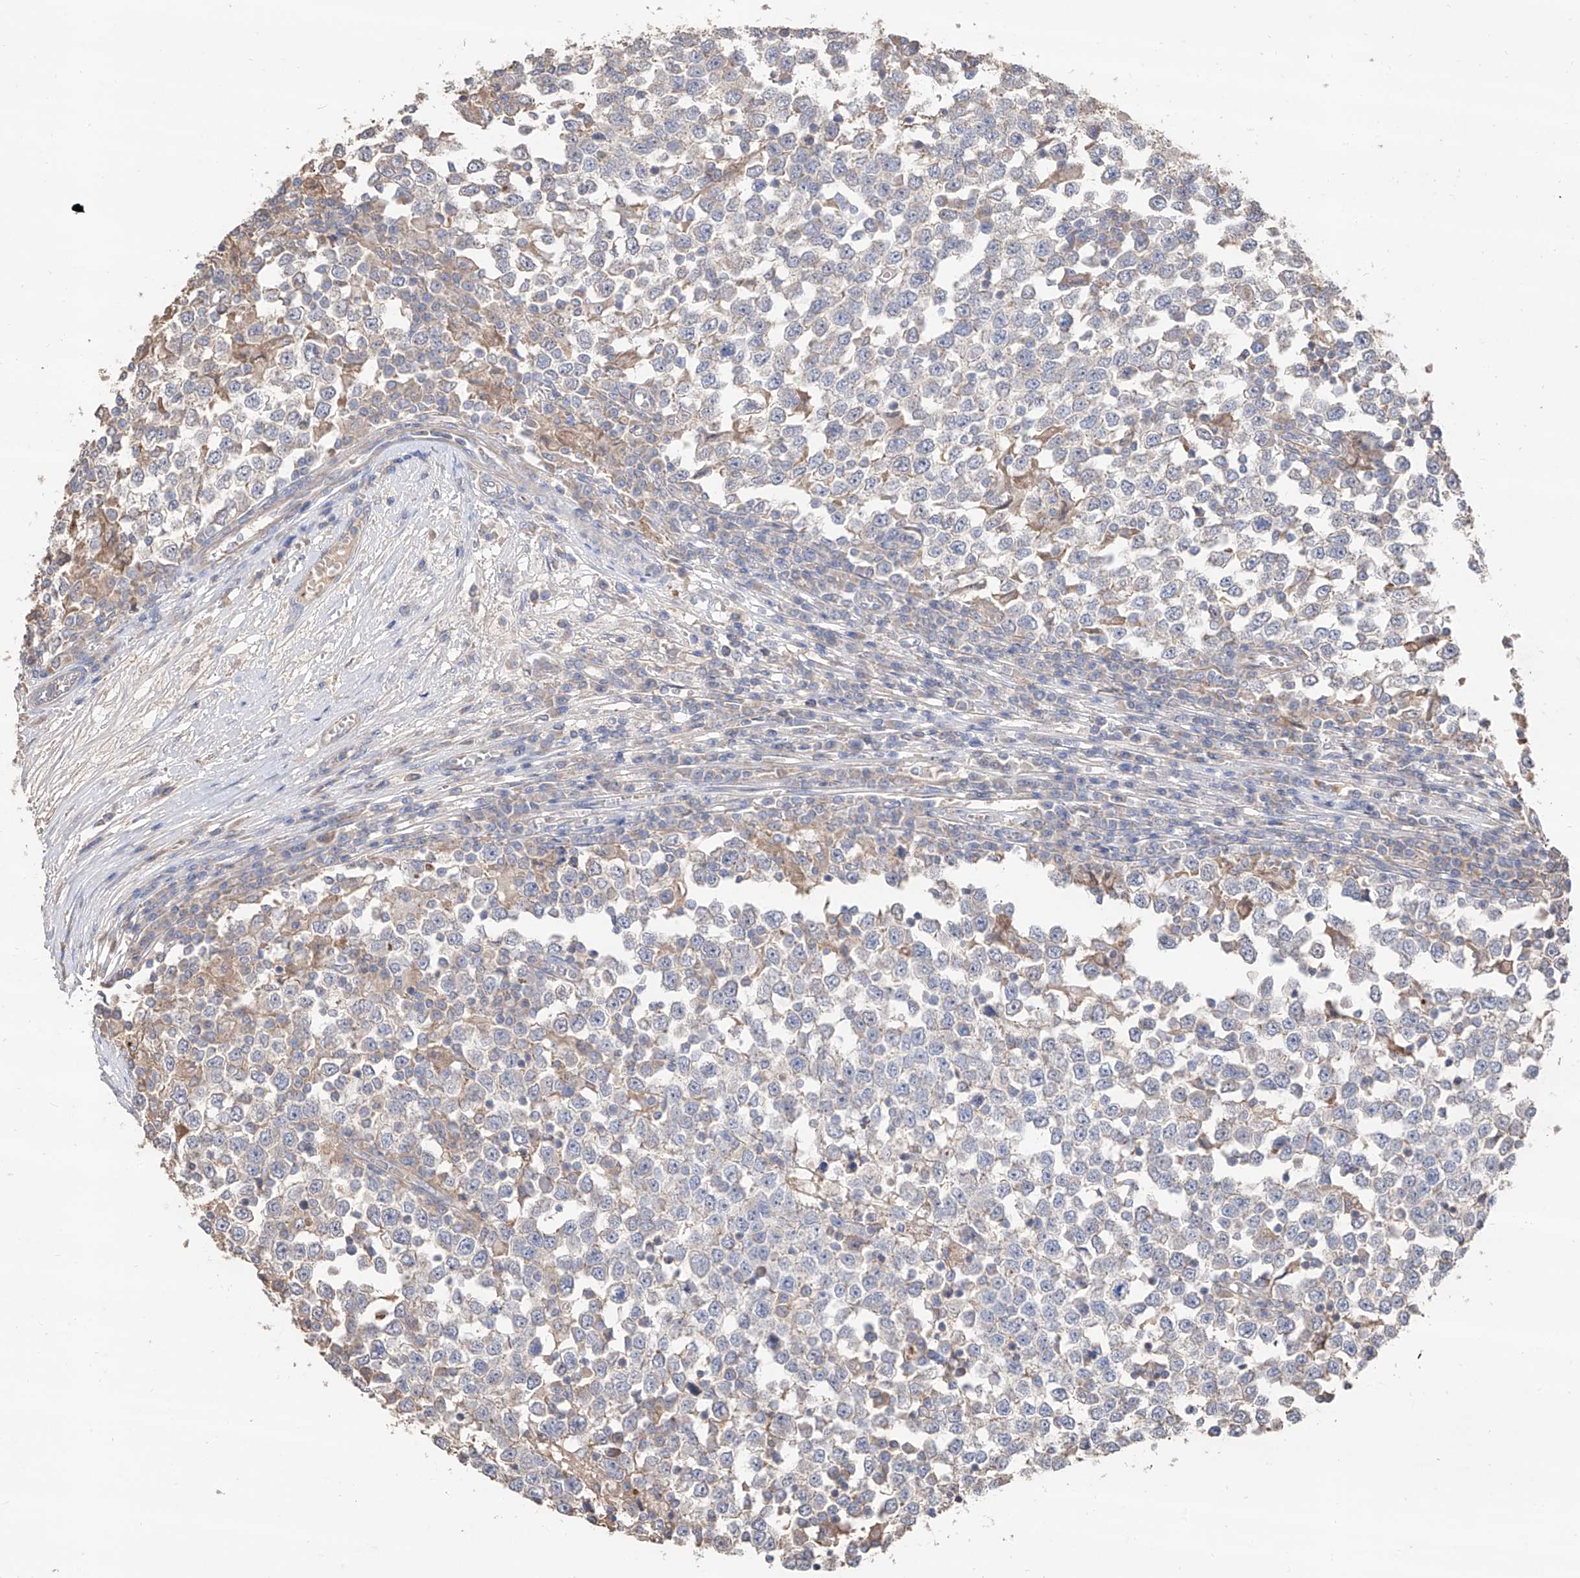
{"staining": {"intensity": "negative", "quantity": "none", "location": "none"}, "tissue": "testis cancer", "cell_type": "Tumor cells", "image_type": "cancer", "snomed": [{"axis": "morphology", "description": "Seminoma, NOS"}, {"axis": "topography", "description": "Testis"}], "caption": "Testis cancer (seminoma) stained for a protein using immunohistochemistry displays no staining tumor cells.", "gene": "EDN1", "patient": {"sex": "male", "age": 65}}